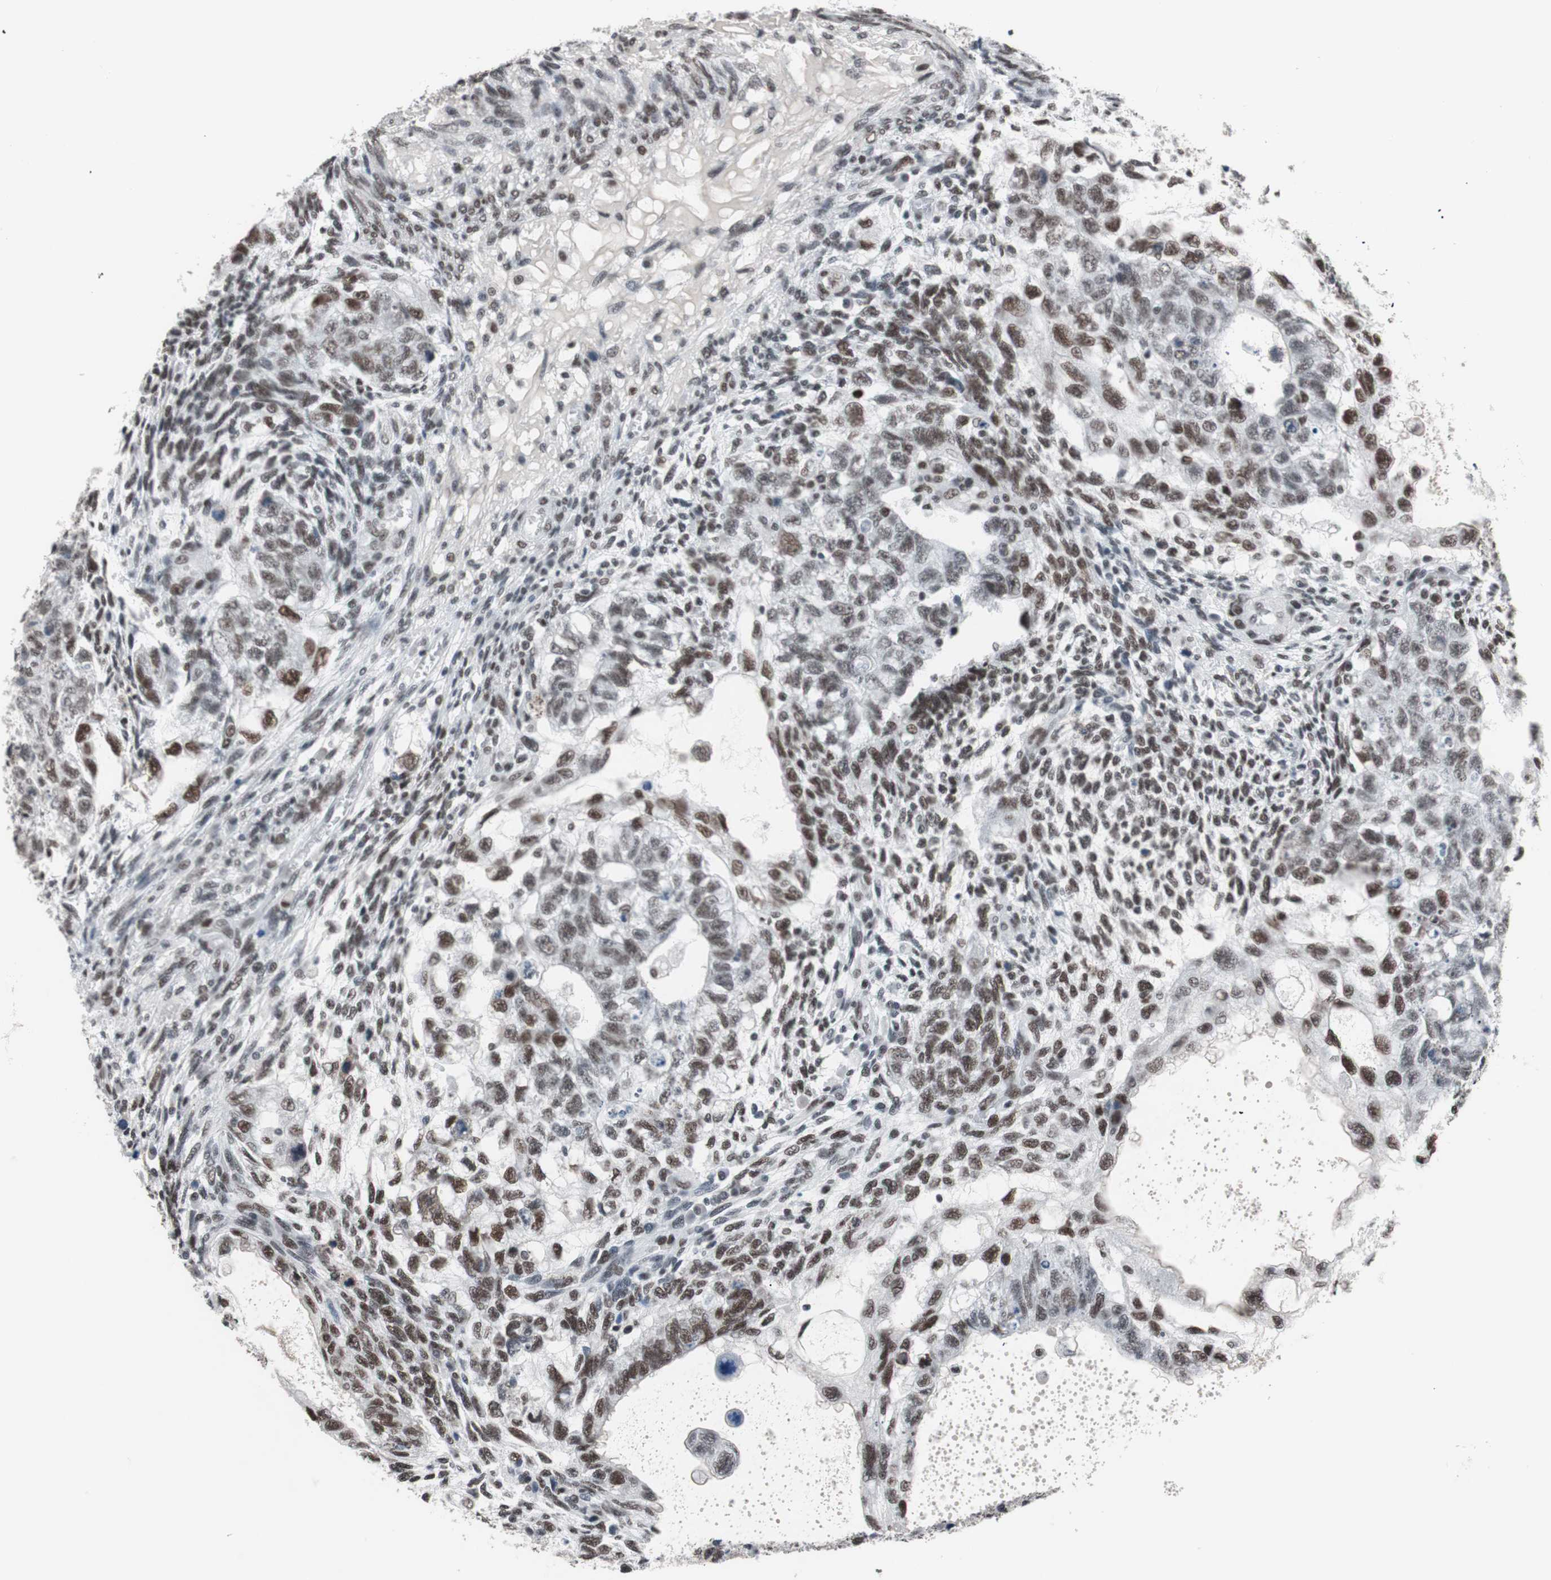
{"staining": {"intensity": "moderate", "quantity": "25%-75%", "location": "nuclear"}, "tissue": "testis cancer", "cell_type": "Tumor cells", "image_type": "cancer", "snomed": [{"axis": "morphology", "description": "Normal tissue, NOS"}, {"axis": "morphology", "description": "Carcinoma, Embryonal, NOS"}, {"axis": "topography", "description": "Testis"}], "caption": "Moderate nuclear expression for a protein is present in about 25%-75% of tumor cells of testis cancer using IHC.", "gene": "ARID1A", "patient": {"sex": "male", "age": 36}}